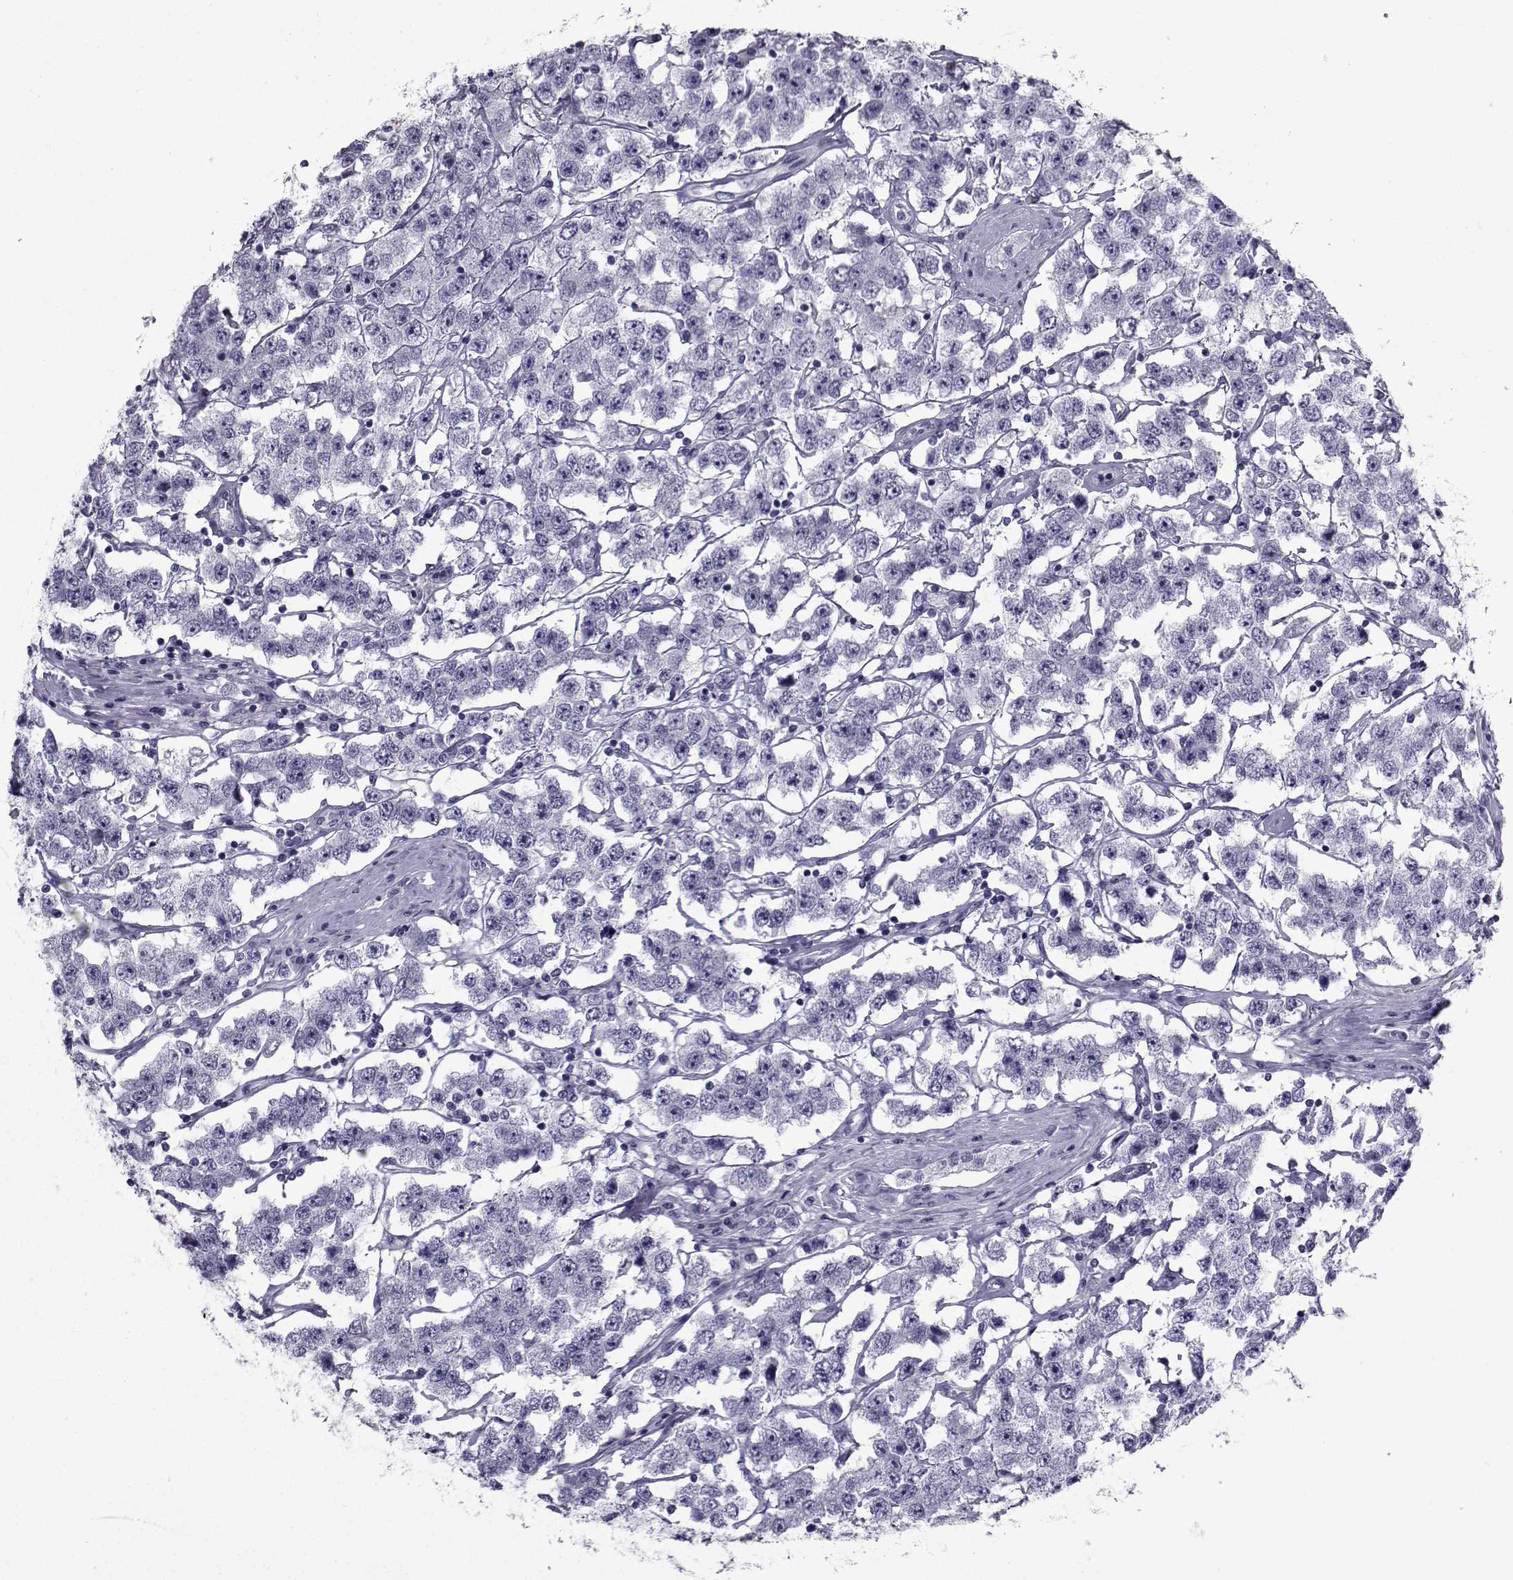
{"staining": {"intensity": "negative", "quantity": "none", "location": "none"}, "tissue": "testis cancer", "cell_type": "Tumor cells", "image_type": "cancer", "snomed": [{"axis": "morphology", "description": "Seminoma, NOS"}, {"axis": "topography", "description": "Testis"}], "caption": "This image is of testis cancer stained with immunohistochemistry to label a protein in brown with the nuclei are counter-stained blue. There is no expression in tumor cells.", "gene": "SPANXD", "patient": {"sex": "male", "age": 52}}